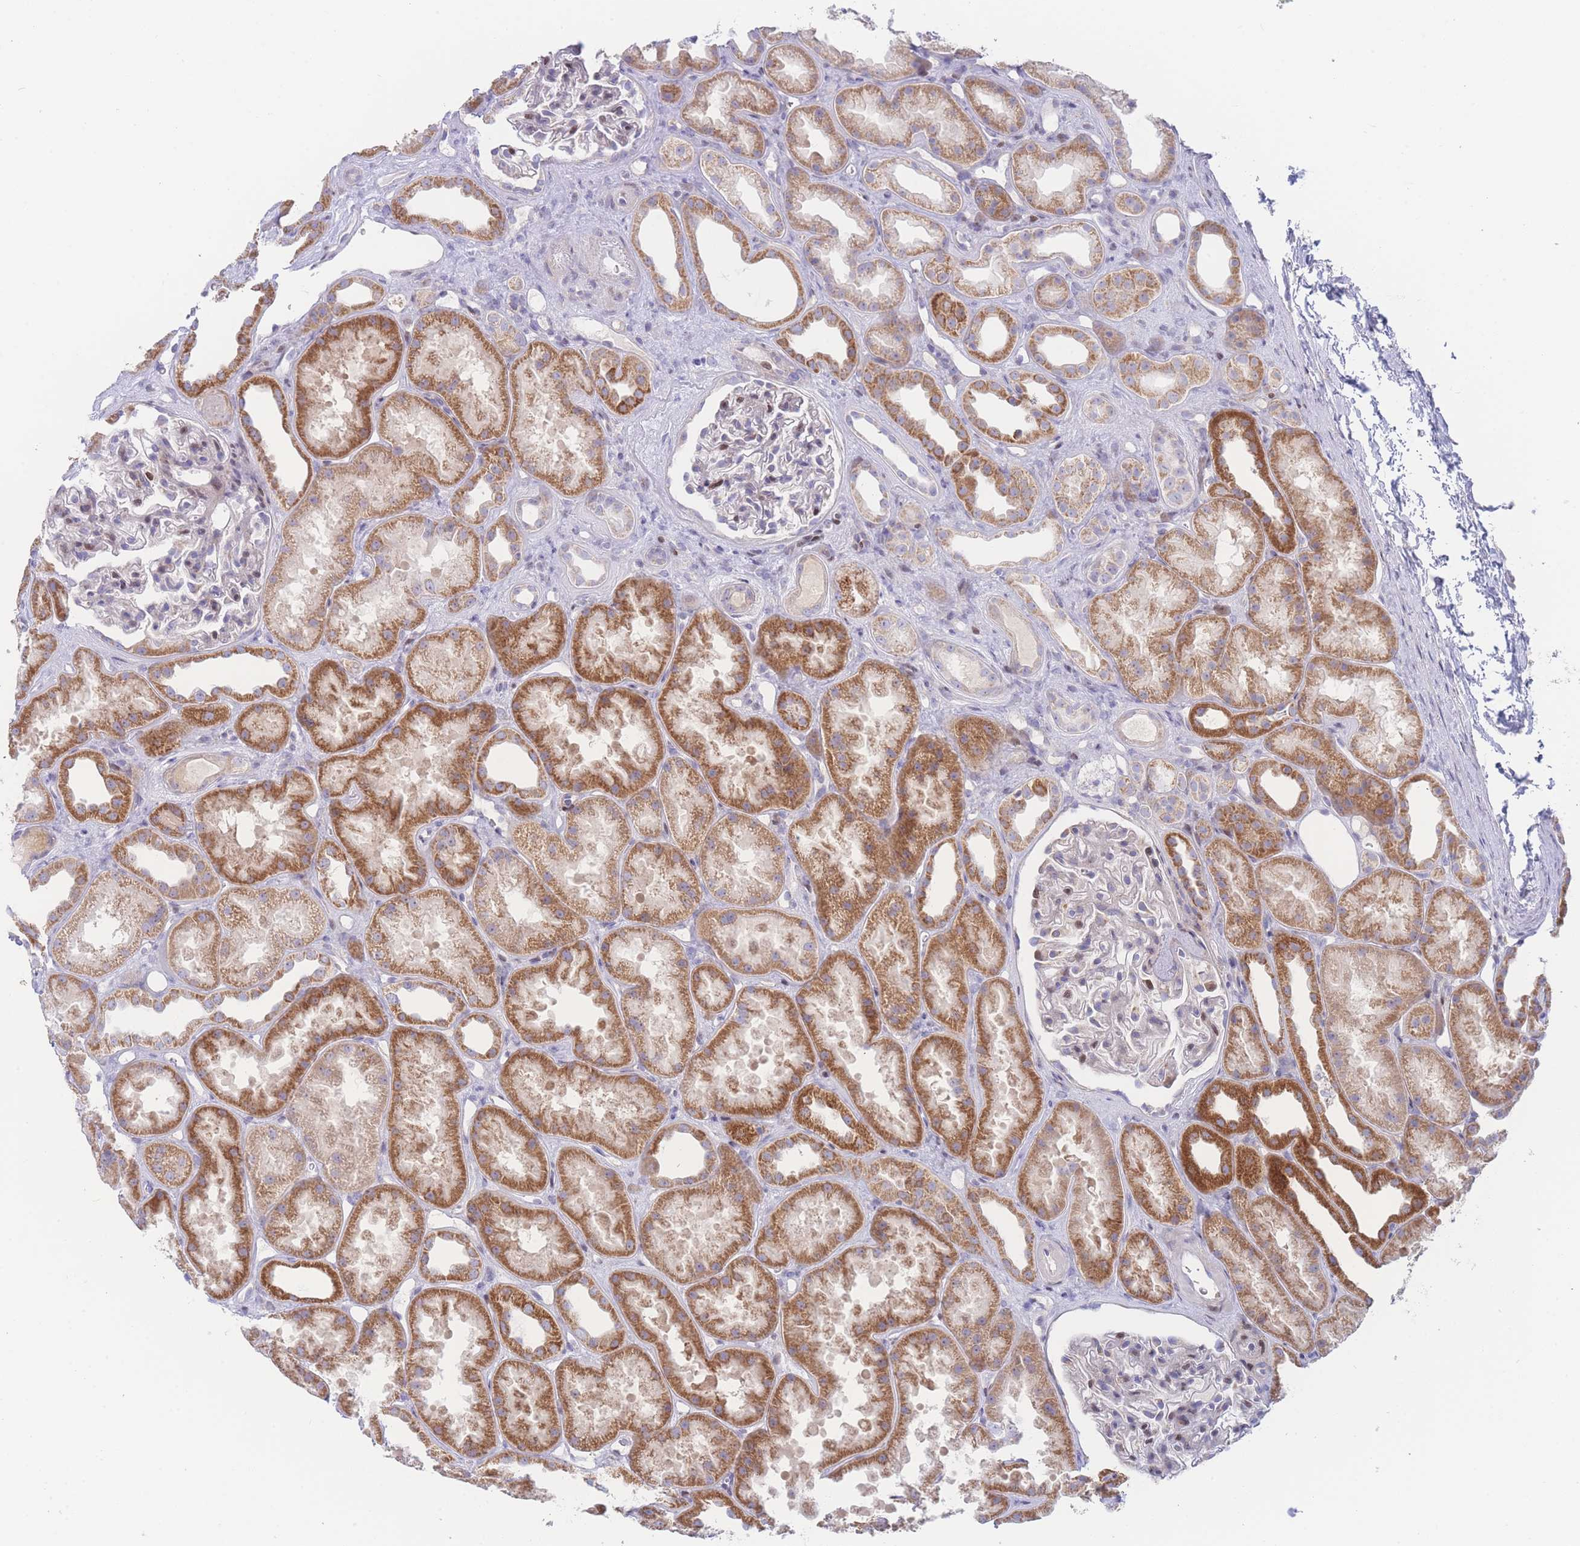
{"staining": {"intensity": "moderate", "quantity": "<25%", "location": "cytoplasmic/membranous"}, "tissue": "kidney", "cell_type": "Cells in glomeruli", "image_type": "normal", "snomed": [{"axis": "morphology", "description": "Normal tissue, NOS"}, {"axis": "topography", "description": "Kidney"}], "caption": "Immunohistochemical staining of benign human kidney exhibits moderate cytoplasmic/membranous protein expression in approximately <25% of cells in glomeruli. (brown staining indicates protein expression, while blue staining denotes nuclei).", "gene": "GPAM", "patient": {"sex": "male", "age": 61}}